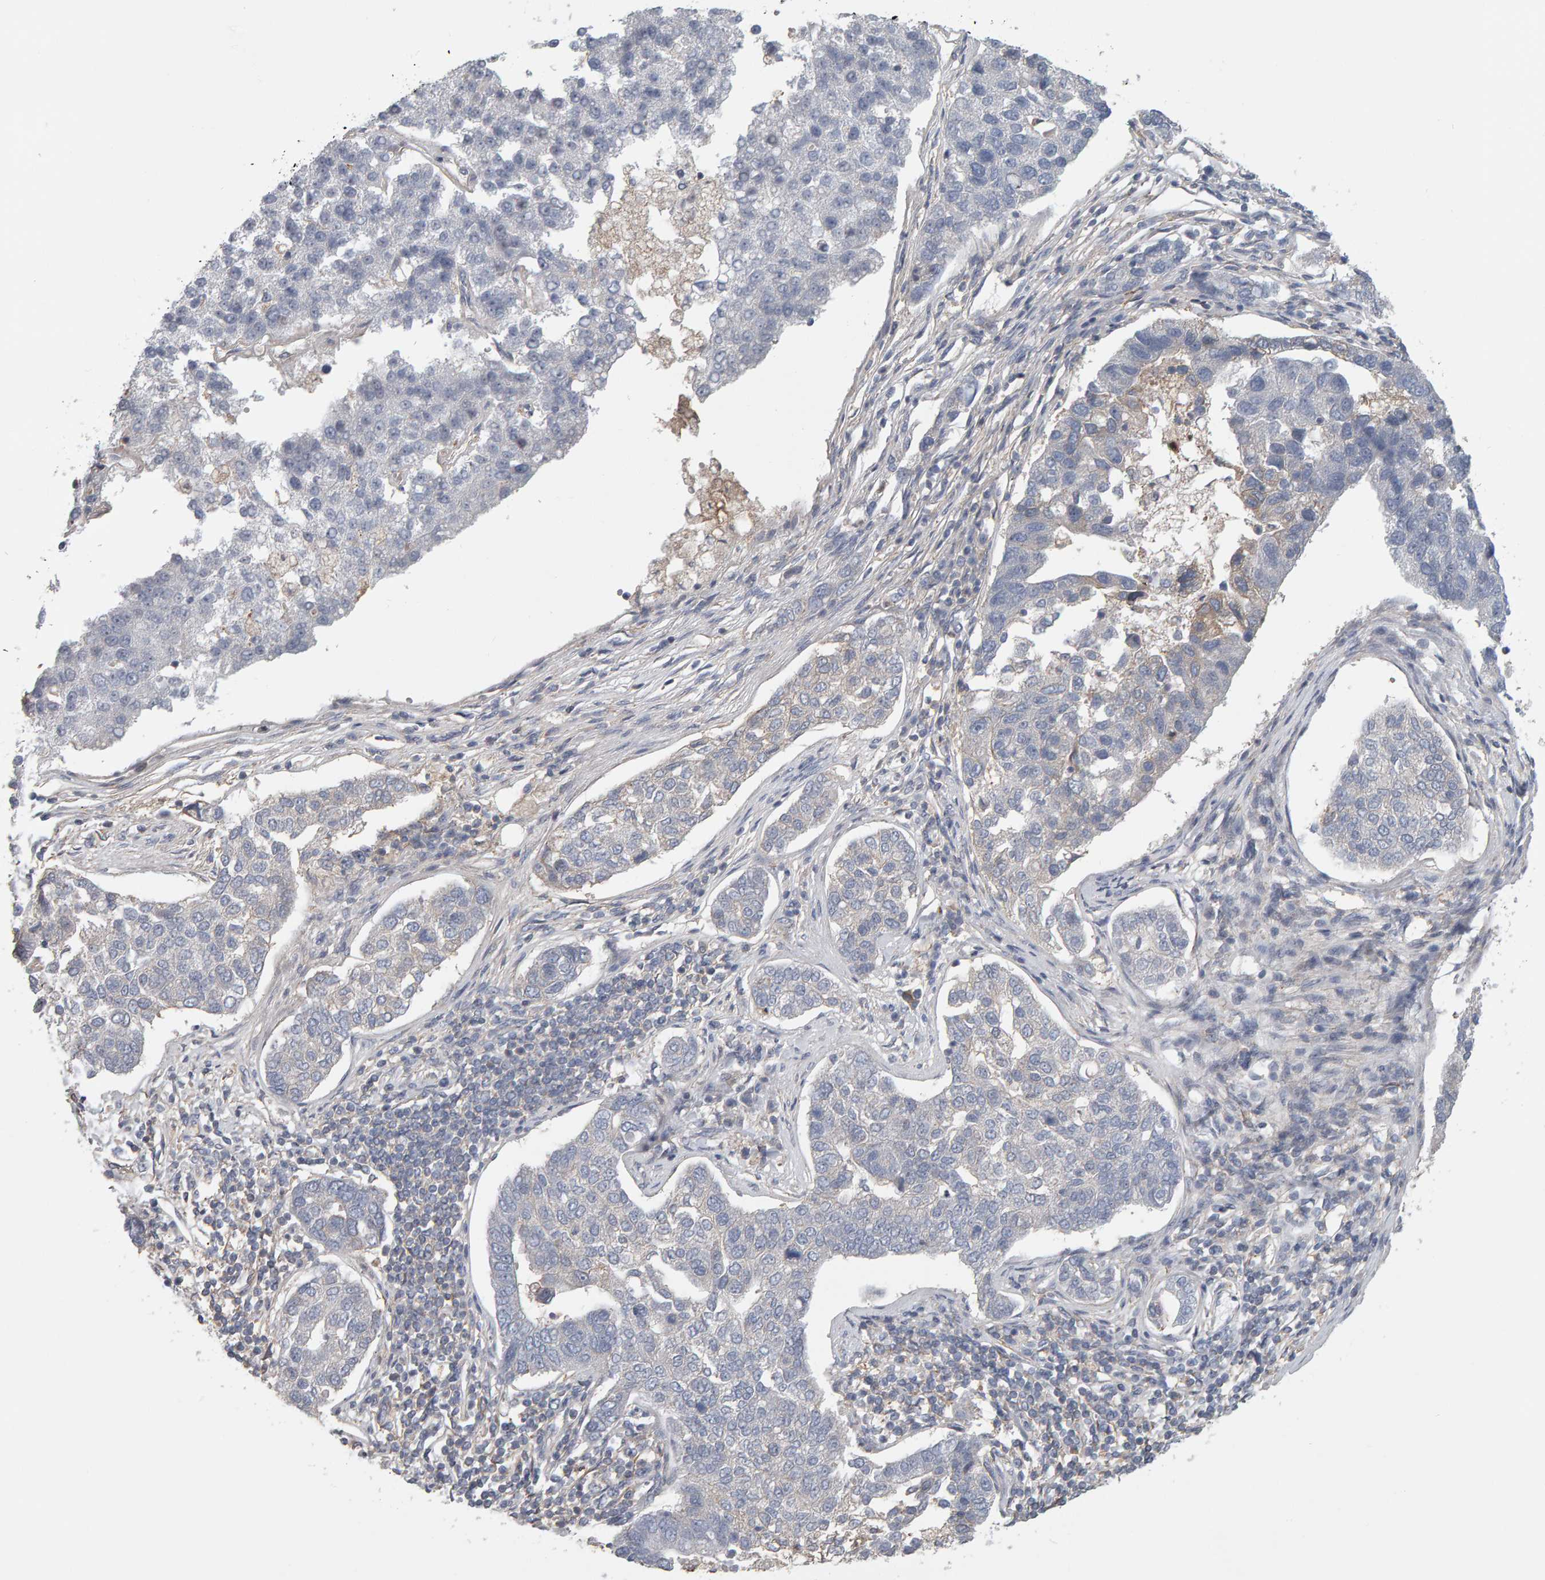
{"staining": {"intensity": "negative", "quantity": "none", "location": "none"}, "tissue": "pancreatic cancer", "cell_type": "Tumor cells", "image_type": "cancer", "snomed": [{"axis": "morphology", "description": "Adenocarcinoma, NOS"}, {"axis": "topography", "description": "Pancreas"}], "caption": "IHC image of neoplastic tissue: human adenocarcinoma (pancreatic) stained with DAB (3,3'-diaminobenzidine) reveals no significant protein positivity in tumor cells. (DAB (3,3'-diaminobenzidine) immunohistochemistry, high magnification).", "gene": "C9orf72", "patient": {"sex": "female", "age": 61}}